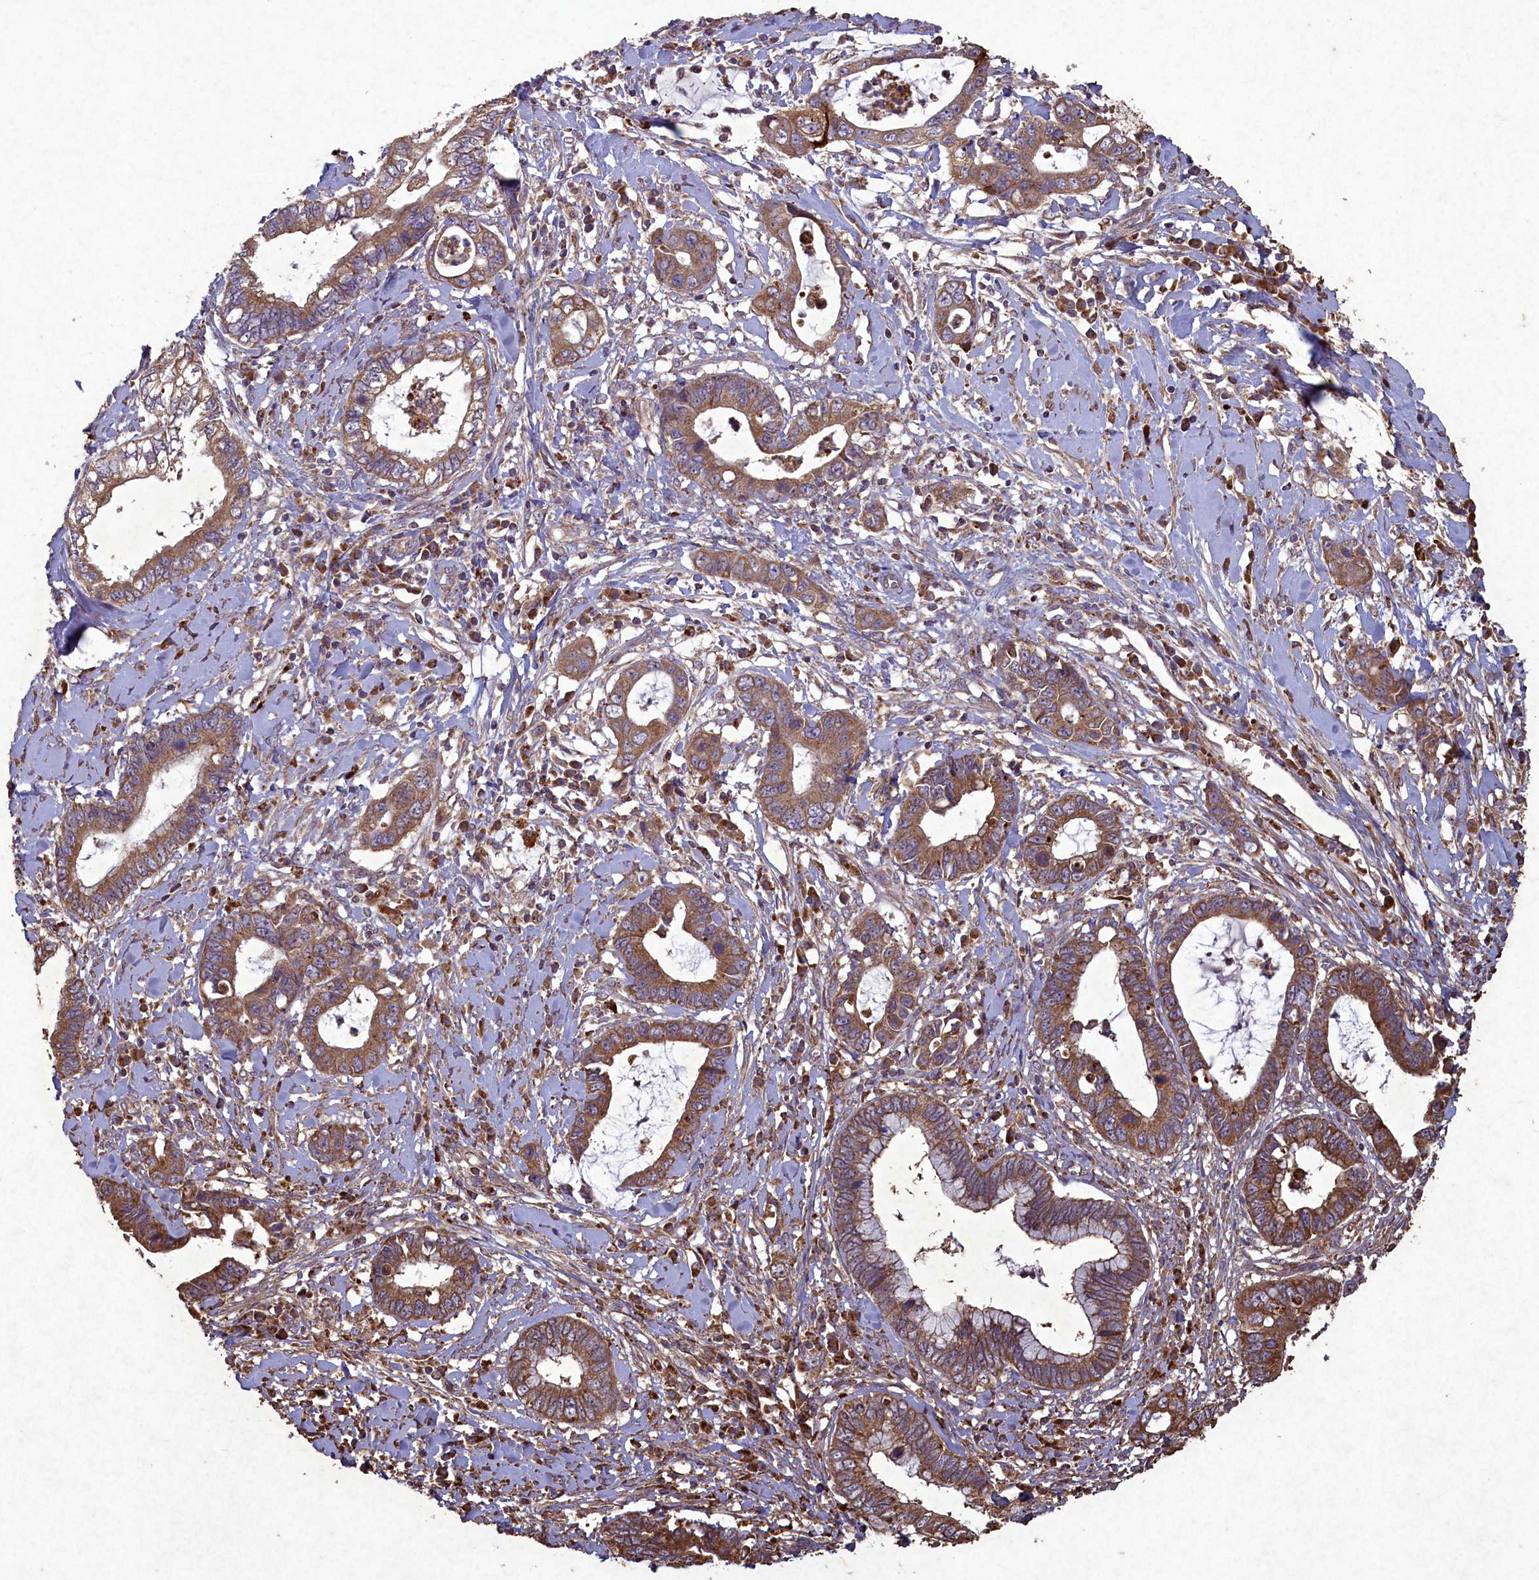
{"staining": {"intensity": "moderate", "quantity": ">75%", "location": "cytoplasmic/membranous"}, "tissue": "cervical cancer", "cell_type": "Tumor cells", "image_type": "cancer", "snomed": [{"axis": "morphology", "description": "Adenocarcinoma, NOS"}, {"axis": "topography", "description": "Cervix"}], "caption": "Protein staining demonstrates moderate cytoplasmic/membranous staining in approximately >75% of tumor cells in adenocarcinoma (cervical). (DAB (3,3'-diaminobenzidine) = brown stain, brightfield microscopy at high magnification).", "gene": "CIAO2B", "patient": {"sex": "female", "age": 44}}